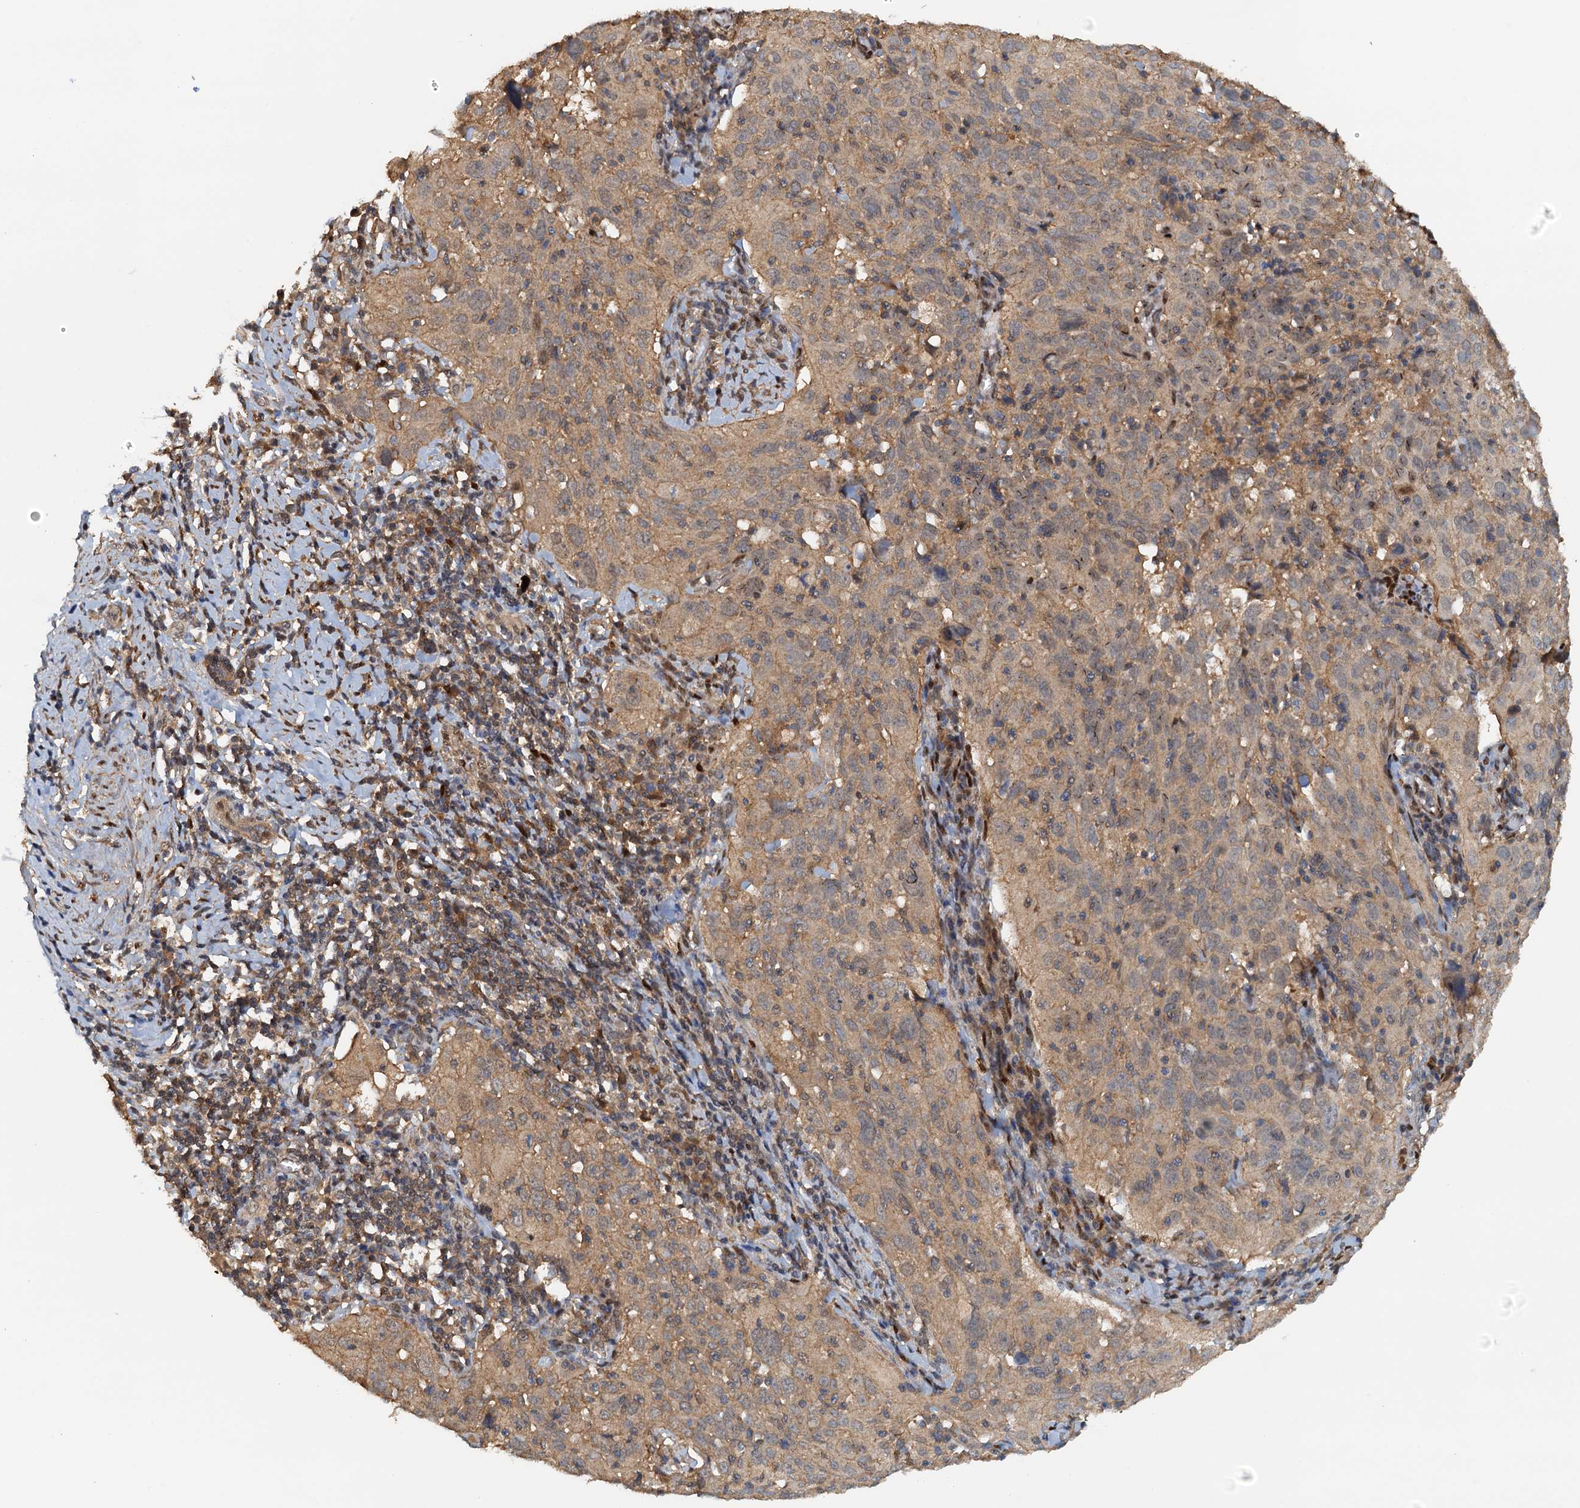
{"staining": {"intensity": "moderate", "quantity": ">75%", "location": "cytoplasmic/membranous"}, "tissue": "cervical cancer", "cell_type": "Tumor cells", "image_type": "cancer", "snomed": [{"axis": "morphology", "description": "Squamous cell carcinoma, NOS"}, {"axis": "topography", "description": "Cervix"}], "caption": "Cervical cancer (squamous cell carcinoma) stained with a protein marker displays moderate staining in tumor cells.", "gene": "UBL7", "patient": {"sex": "female", "age": 31}}